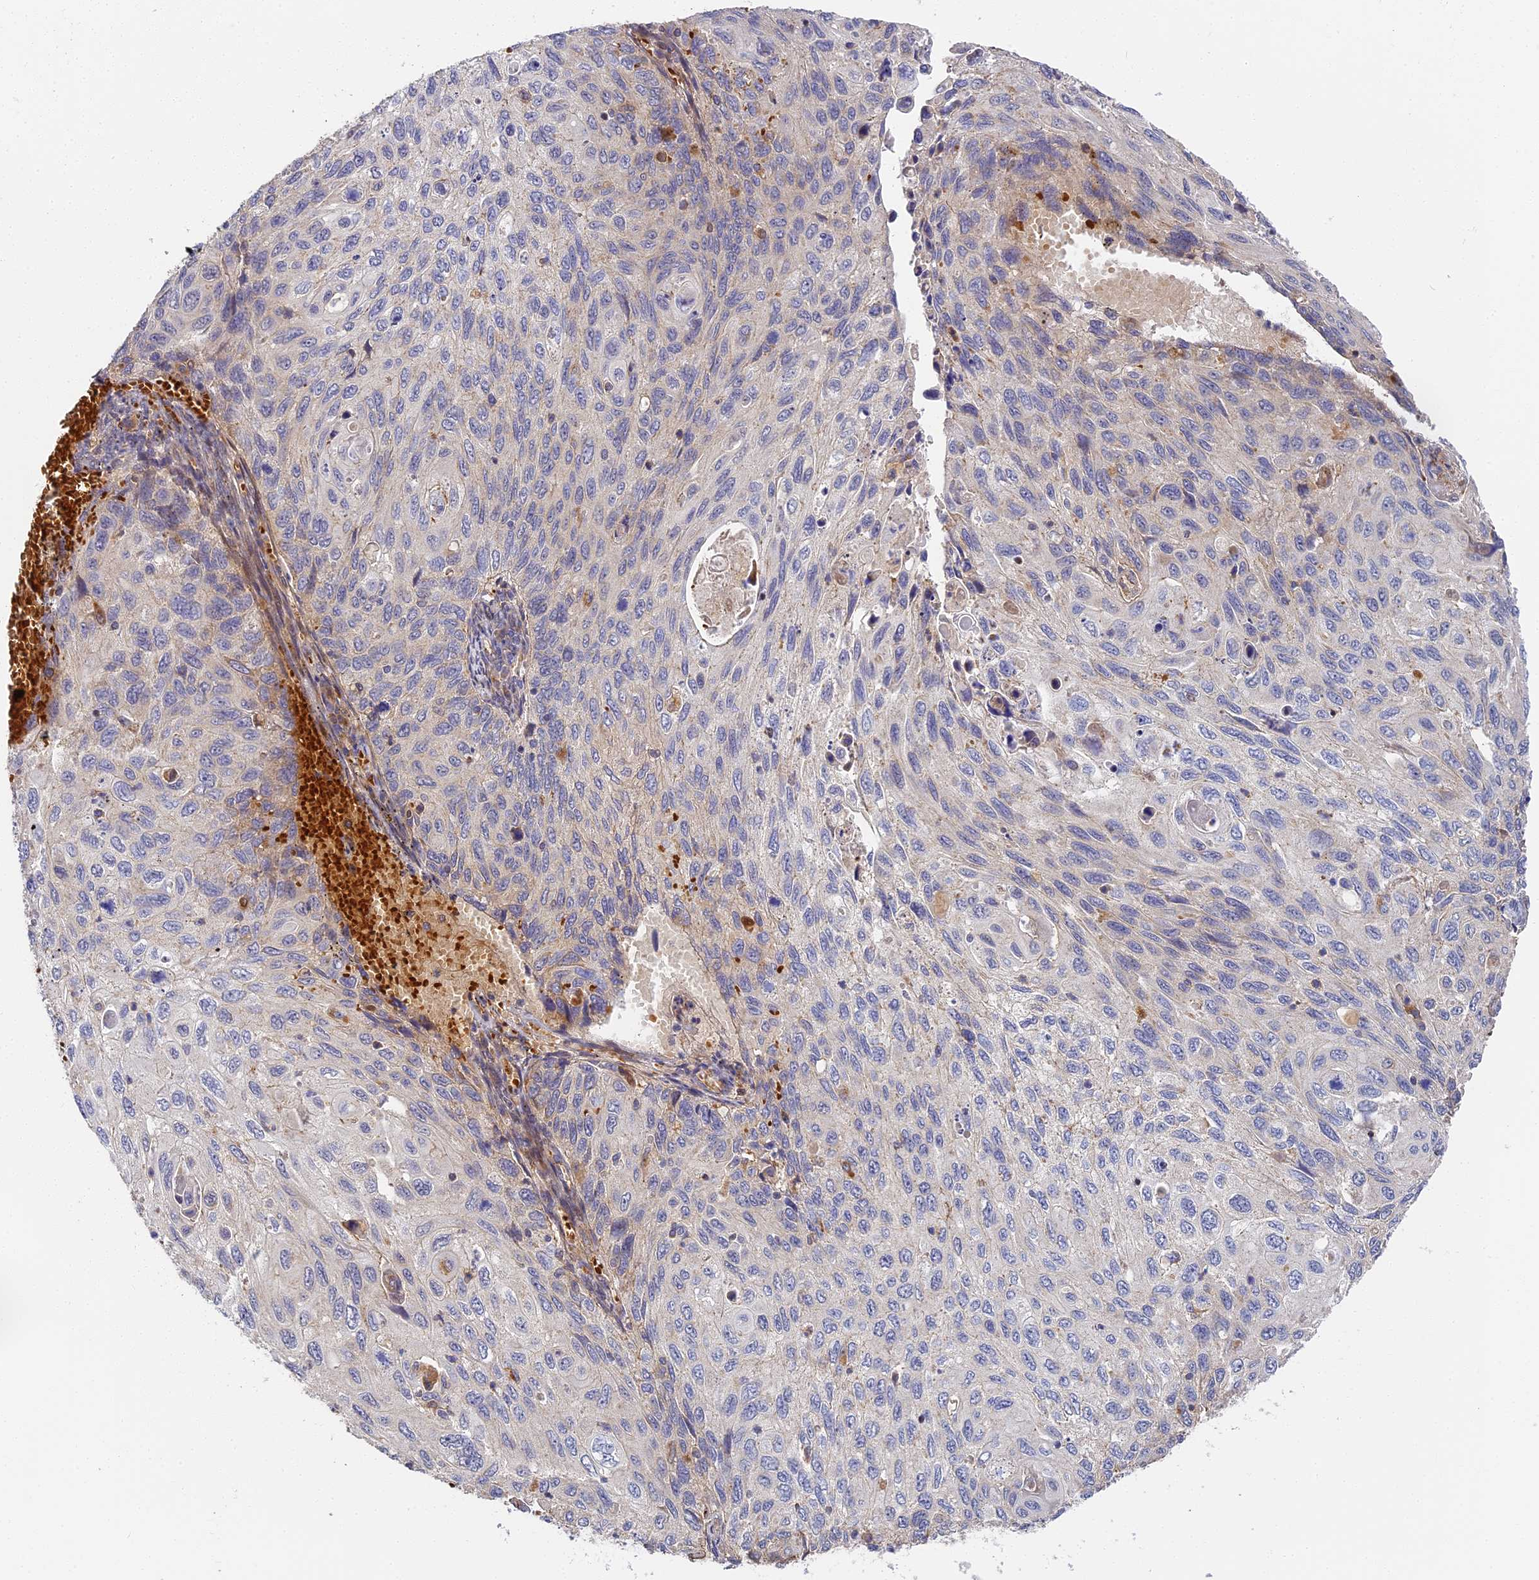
{"staining": {"intensity": "negative", "quantity": "none", "location": "none"}, "tissue": "cervical cancer", "cell_type": "Tumor cells", "image_type": "cancer", "snomed": [{"axis": "morphology", "description": "Squamous cell carcinoma, NOS"}, {"axis": "topography", "description": "Cervix"}], "caption": "This is an IHC photomicrograph of cervical squamous cell carcinoma. There is no expression in tumor cells.", "gene": "MISP3", "patient": {"sex": "female", "age": 70}}